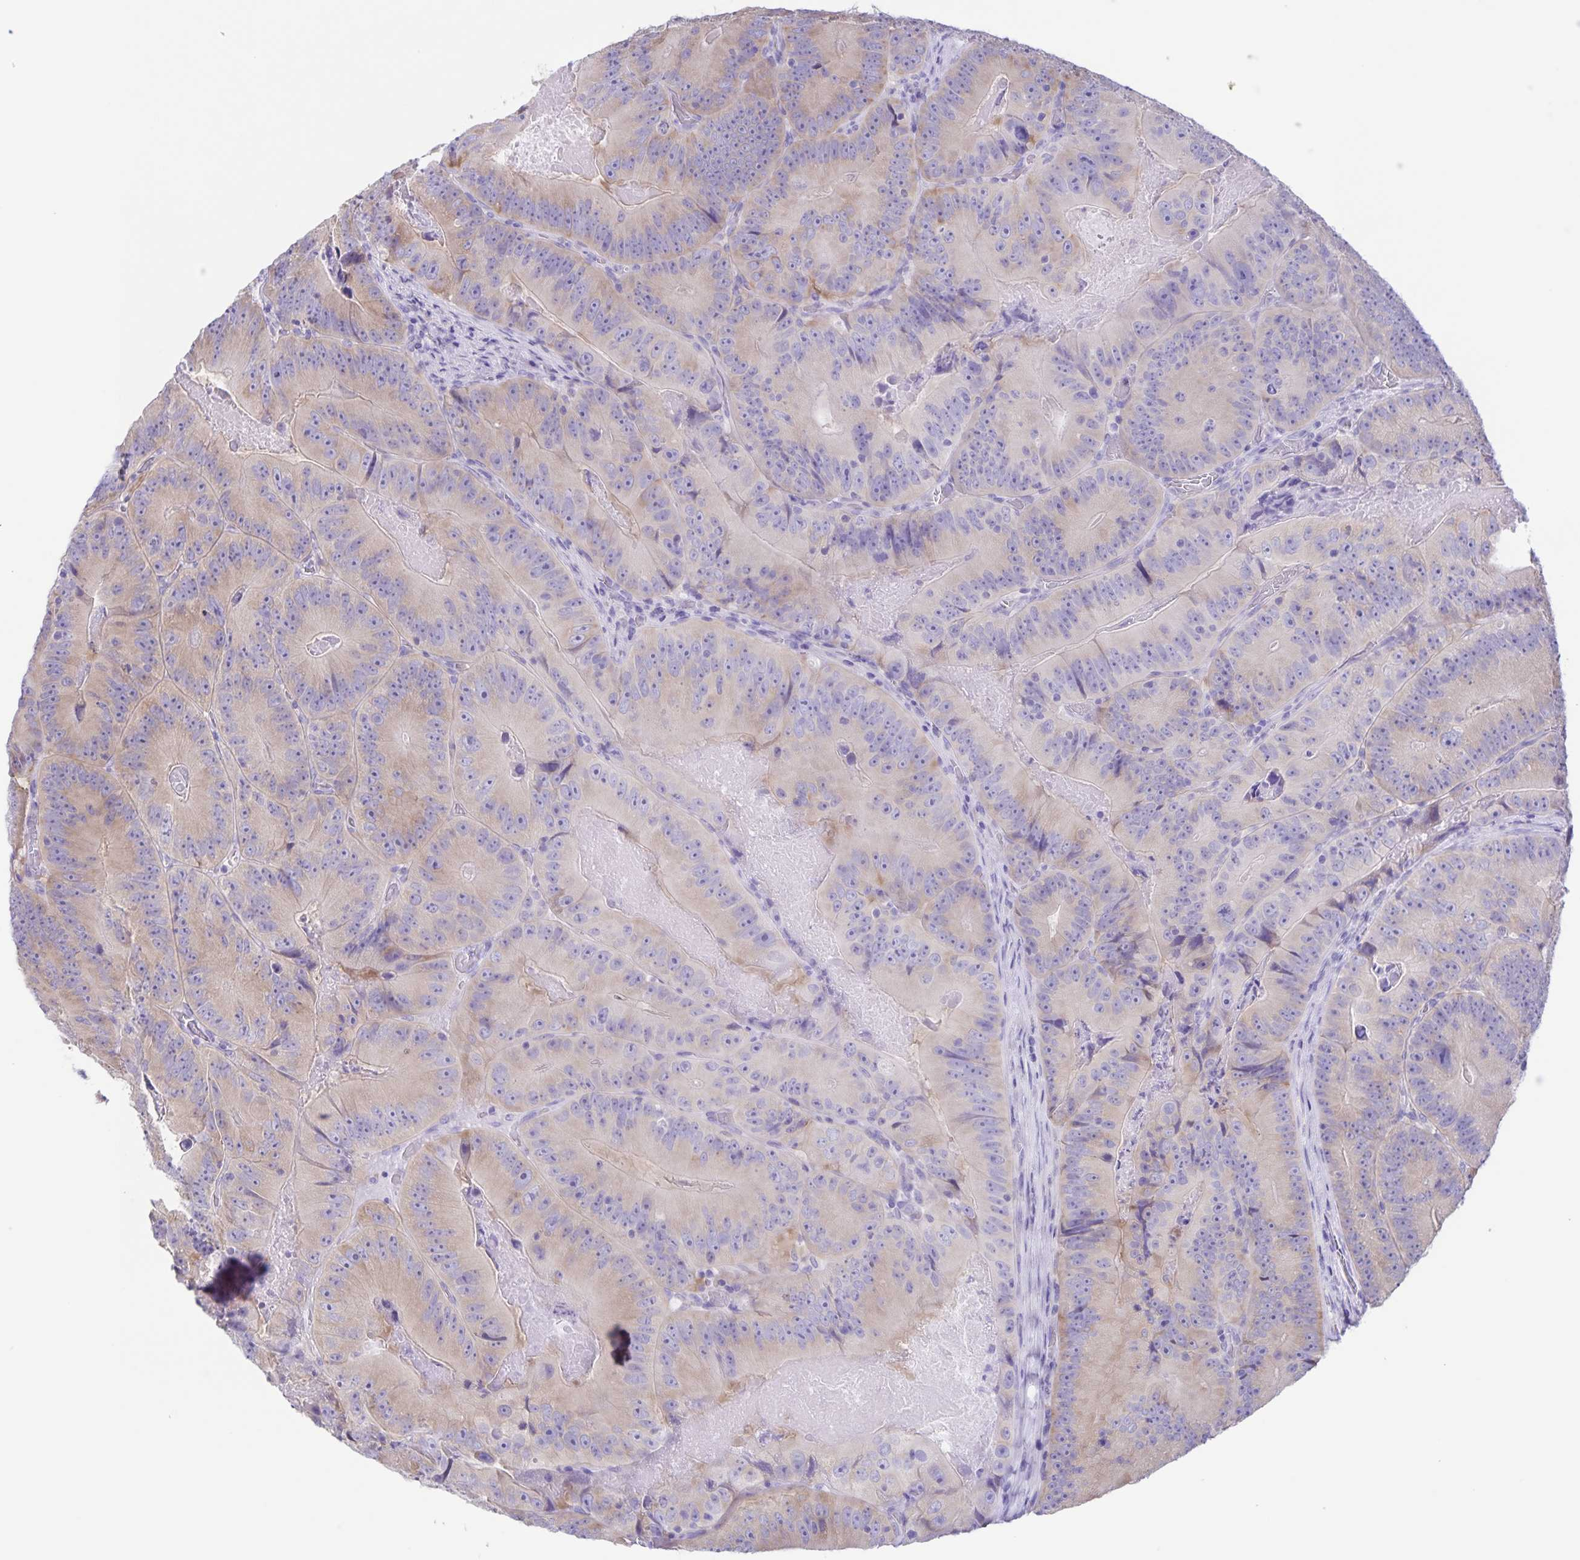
{"staining": {"intensity": "weak", "quantity": "<25%", "location": "cytoplasmic/membranous"}, "tissue": "colorectal cancer", "cell_type": "Tumor cells", "image_type": "cancer", "snomed": [{"axis": "morphology", "description": "Adenocarcinoma, NOS"}, {"axis": "topography", "description": "Colon"}], "caption": "Colorectal adenocarcinoma stained for a protein using IHC demonstrates no positivity tumor cells.", "gene": "CAPSL", "patient": {"sex": "female", "age": 86}}